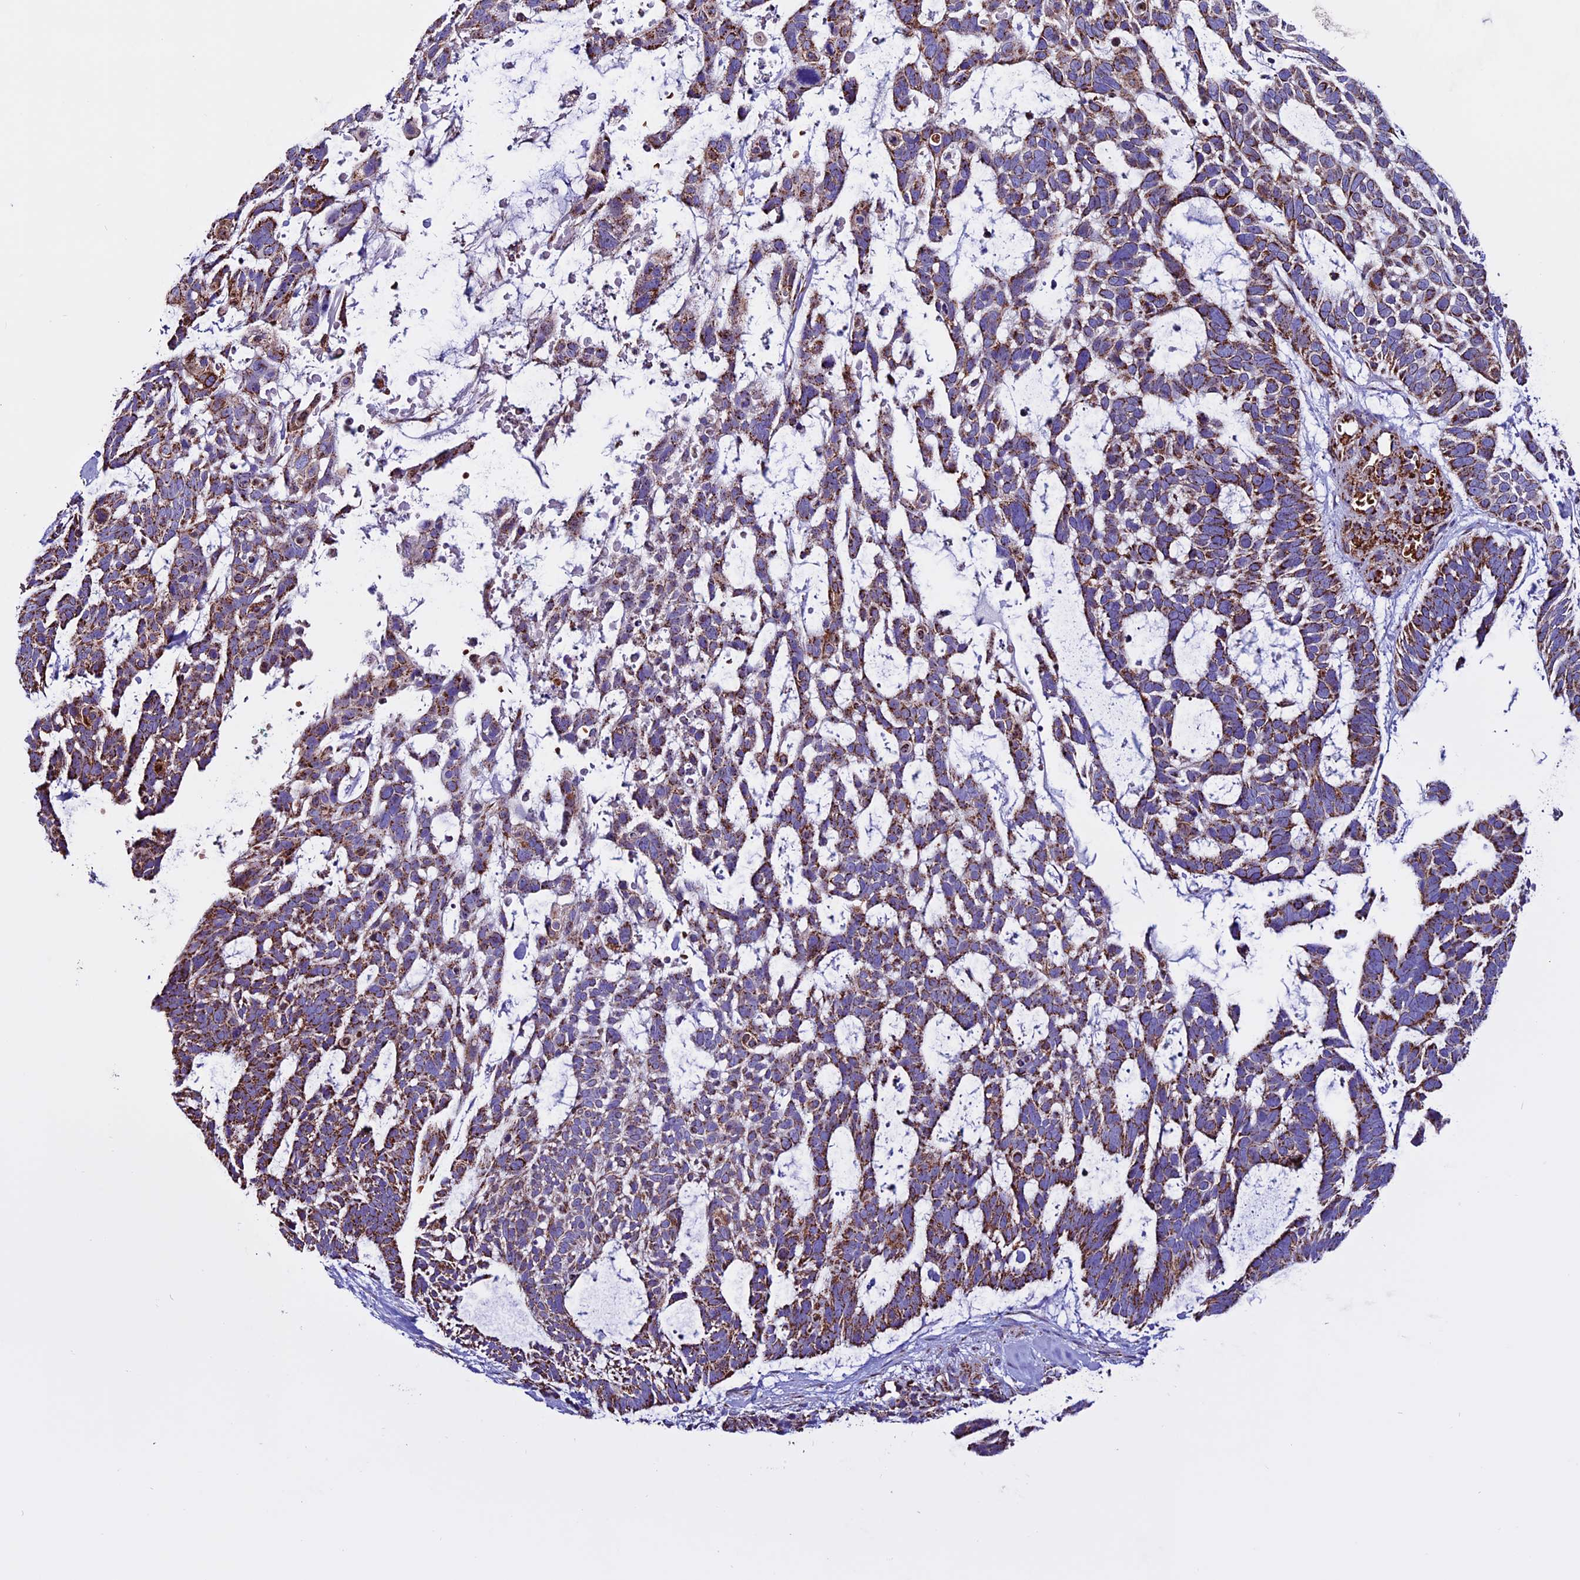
{"staining": {"intensity": "moderate", "quantity": ">75%", "location": "cytoplasmic/membranous"}, "tissue": "skin cancer", "cell_type": "Tumor cells", "image_type": "cancer", "snomed": [{"axis": "morphology", "description": "Basal cell carcinoma"}, {"axis": "topography", "description": "Skin"}], "caption": "Tumor cells exhibit medium levels of moderate cytoplasmic/membranous positivity in about >75% of cells in skin cancer. (Stains: DAB in brown, nuclei in blue, Microscopy: brightfield microscopy at high magnification).", "gene": "CX3CL1", "patient": {"sex": "male", "age": 88}}